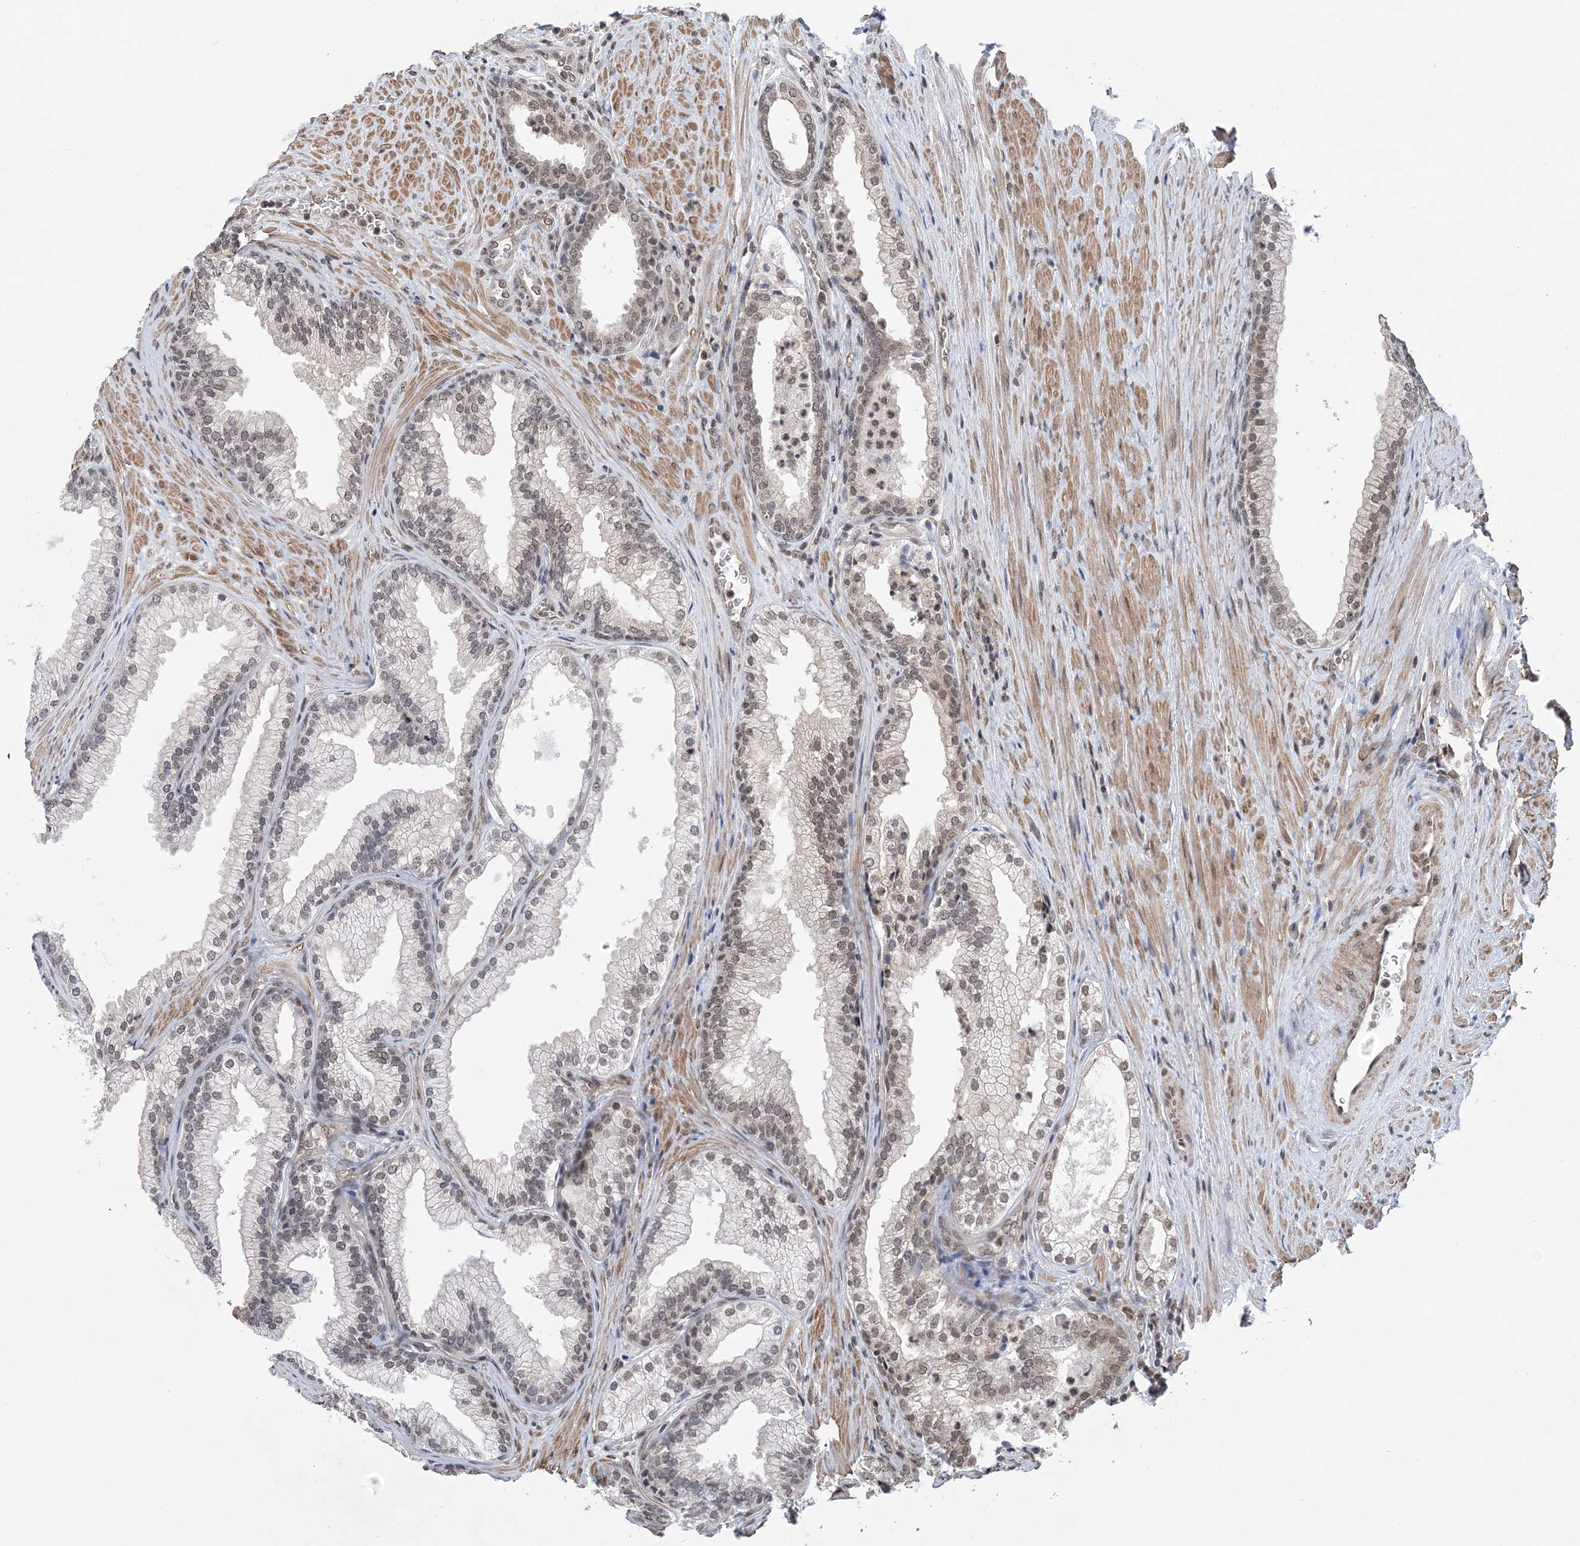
{"staining": {"intensity": "weak", "quantity": ">75%", "location": "nuclear"}, "tissue": "prostate", "cell_type": "Glandular cells", "image_type": "normal", "snomed": [{"axis": "morphology", "description": "Normal tissue, NOS"}, {"axis": "topography", "description": "Prostate"}], "caption": "Glandular cells reveal low levels of weak nuclear expression in about >75% of cells in unremarkable prostate.", "gene": "CCDC152", "patient": {"sex": "male", "age": 76}}